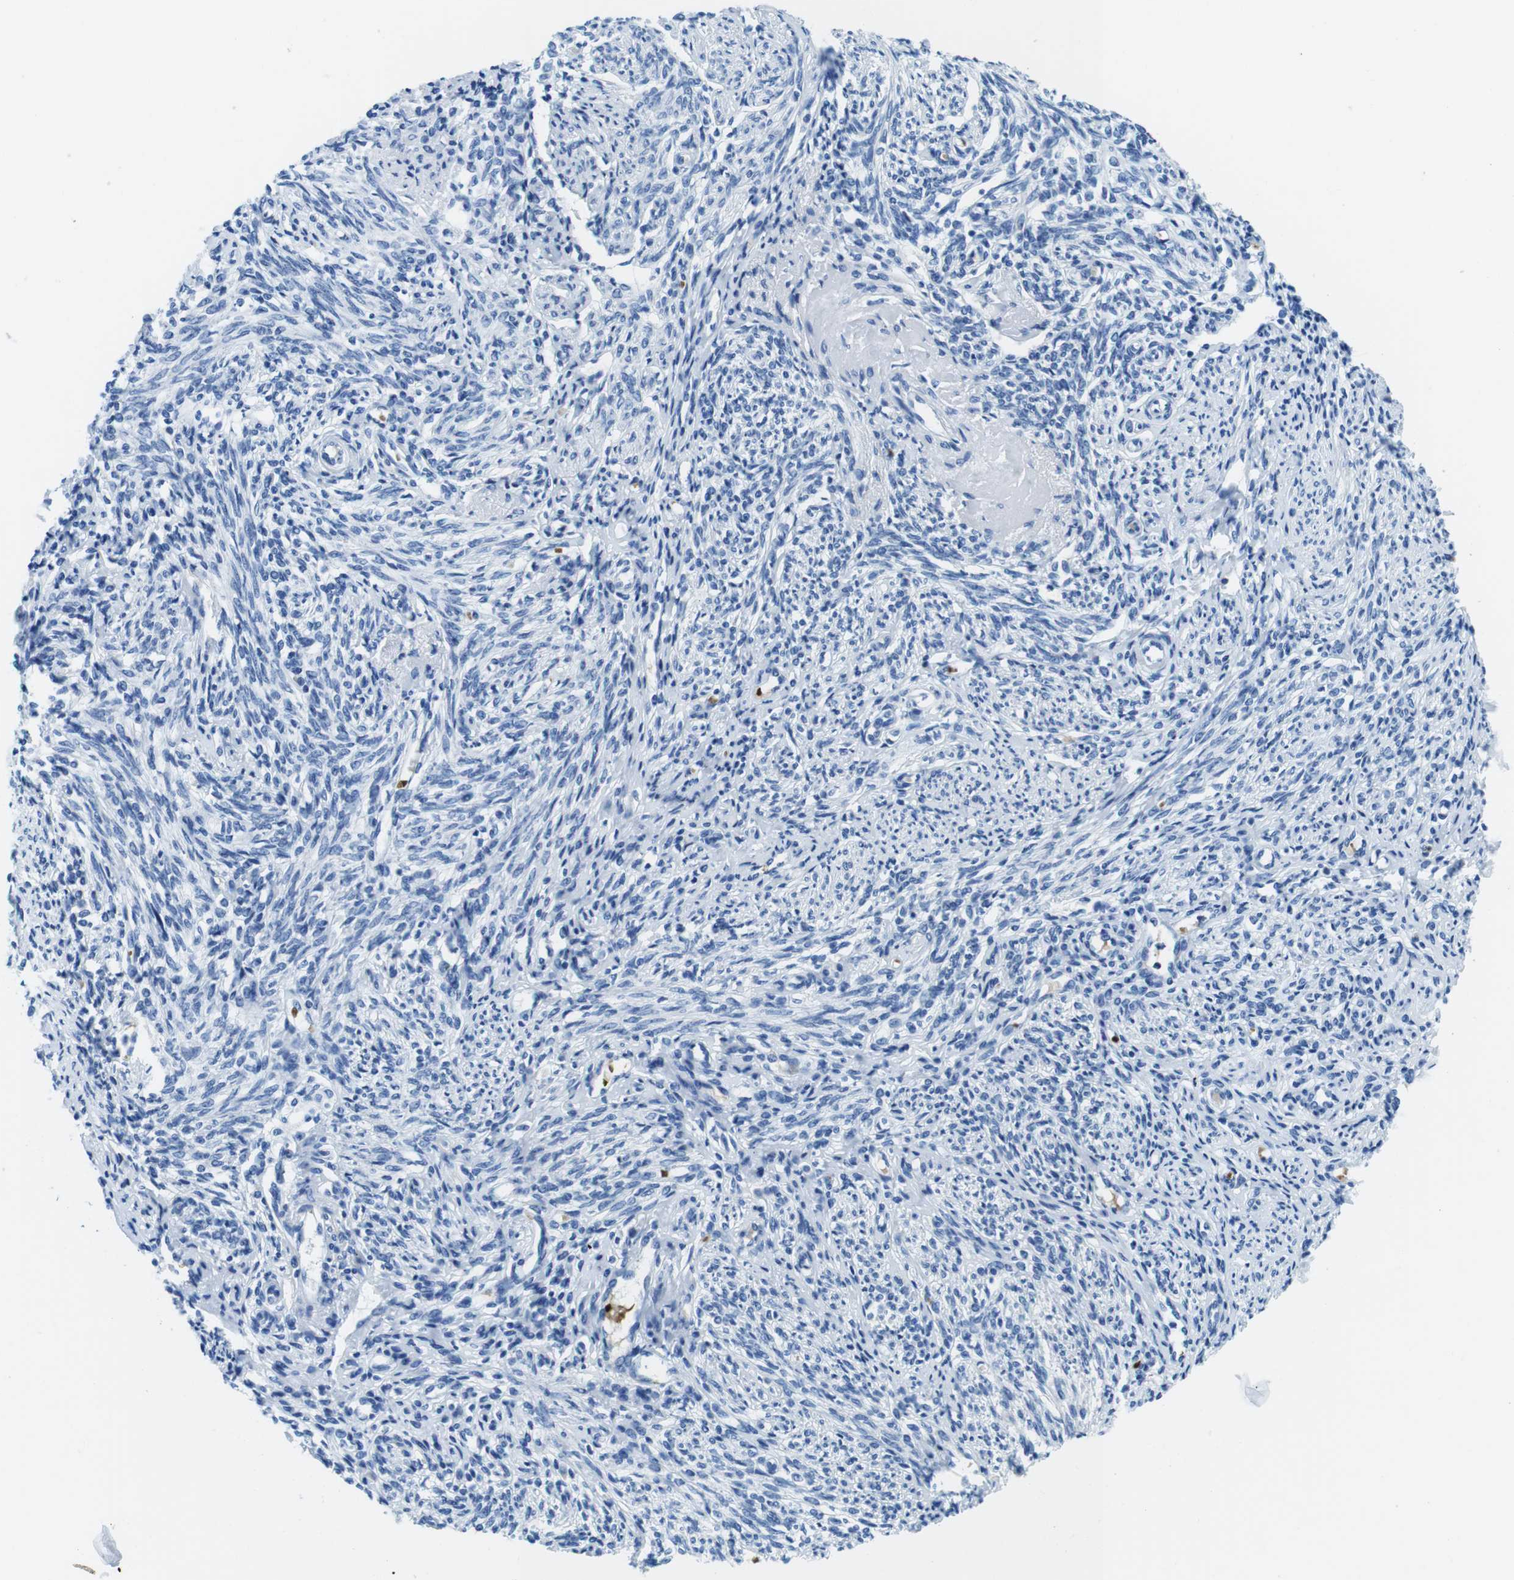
{"staining": {"intensity": "negative", "quantity": "none", "location": "none"}, "tissue": "endometrium", "cell_type": "Cells in endometrial stroma", "image_type": "normal", "snomed": [{"axis": "morphology", "description": "Normal tissue, NOS"}, {"axis": "topography", "description": "Endometrium"}], "caption": "Immunohistochemical staining of normal human endometrium reveals no significant expression in cells in endometrial stroma.", "gene": "TFAP2C", "patient": {"sex": "female", "age": 71}}